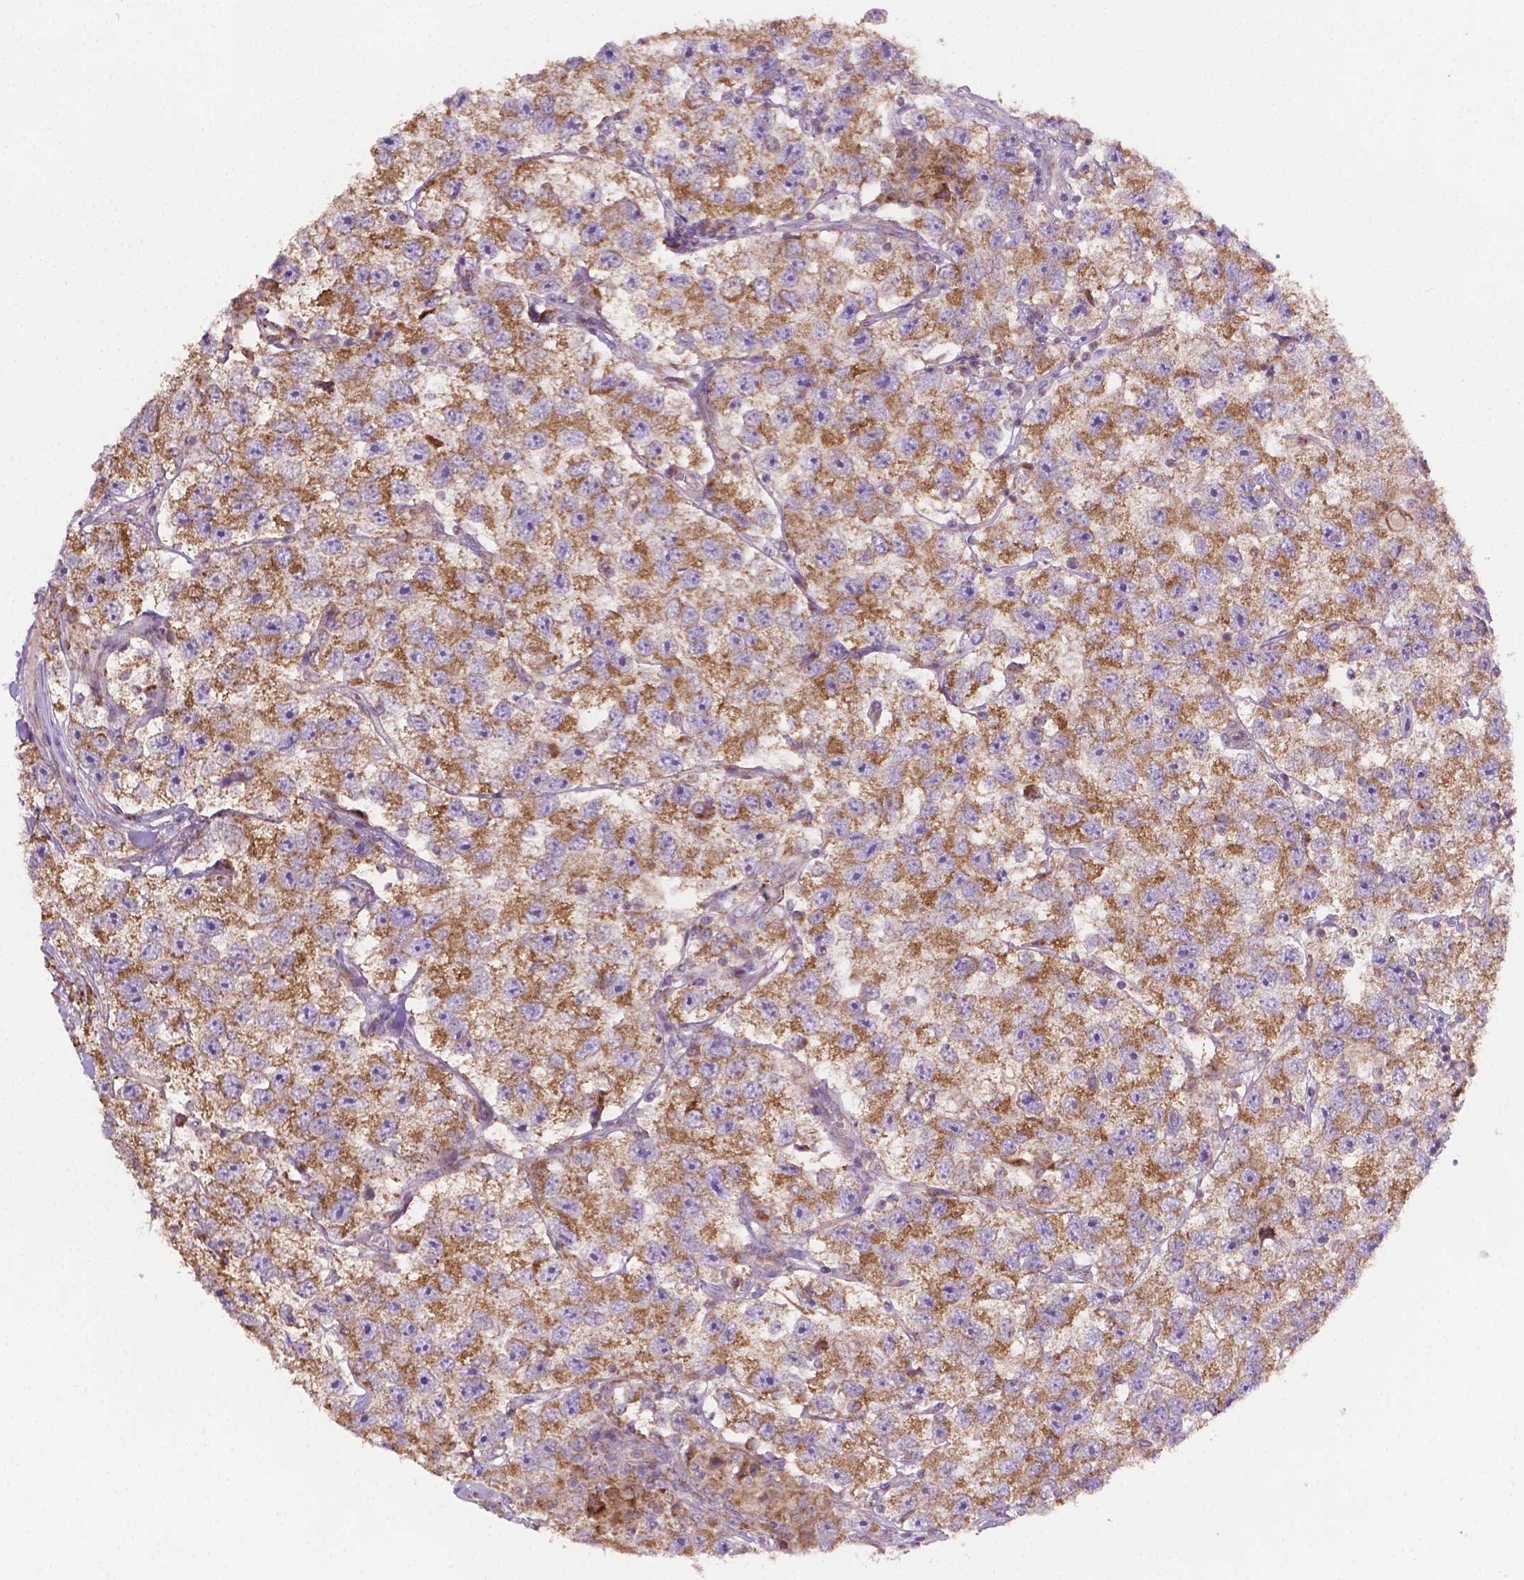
{"staining": {"intensity": "moderate", "quantity": ">75%", "location": "cytoplasmic/membranous"}, "tissue": "testis cancer", "cell_type": "Tumor cells", "image_type": "cancer", "snomed": [{"axis": "morphology", "description": "Seminoma, NOS"}, {"axis": "topography", "description": "Testis"}], "caption": "Tumor cells reveal medium levels of moderate cytoplasmic/membranous expression in approximately >75% of cells in testis cancer. The staining was performed using DAB (3,3'-diaminobenzidine) to visualize the protein expression in brown, while the nuclei were stained in blue with hematoxylin (Magnification: 20x).", "gene": "ILVBL", "patient": {"sex": "male", "age": 26}}